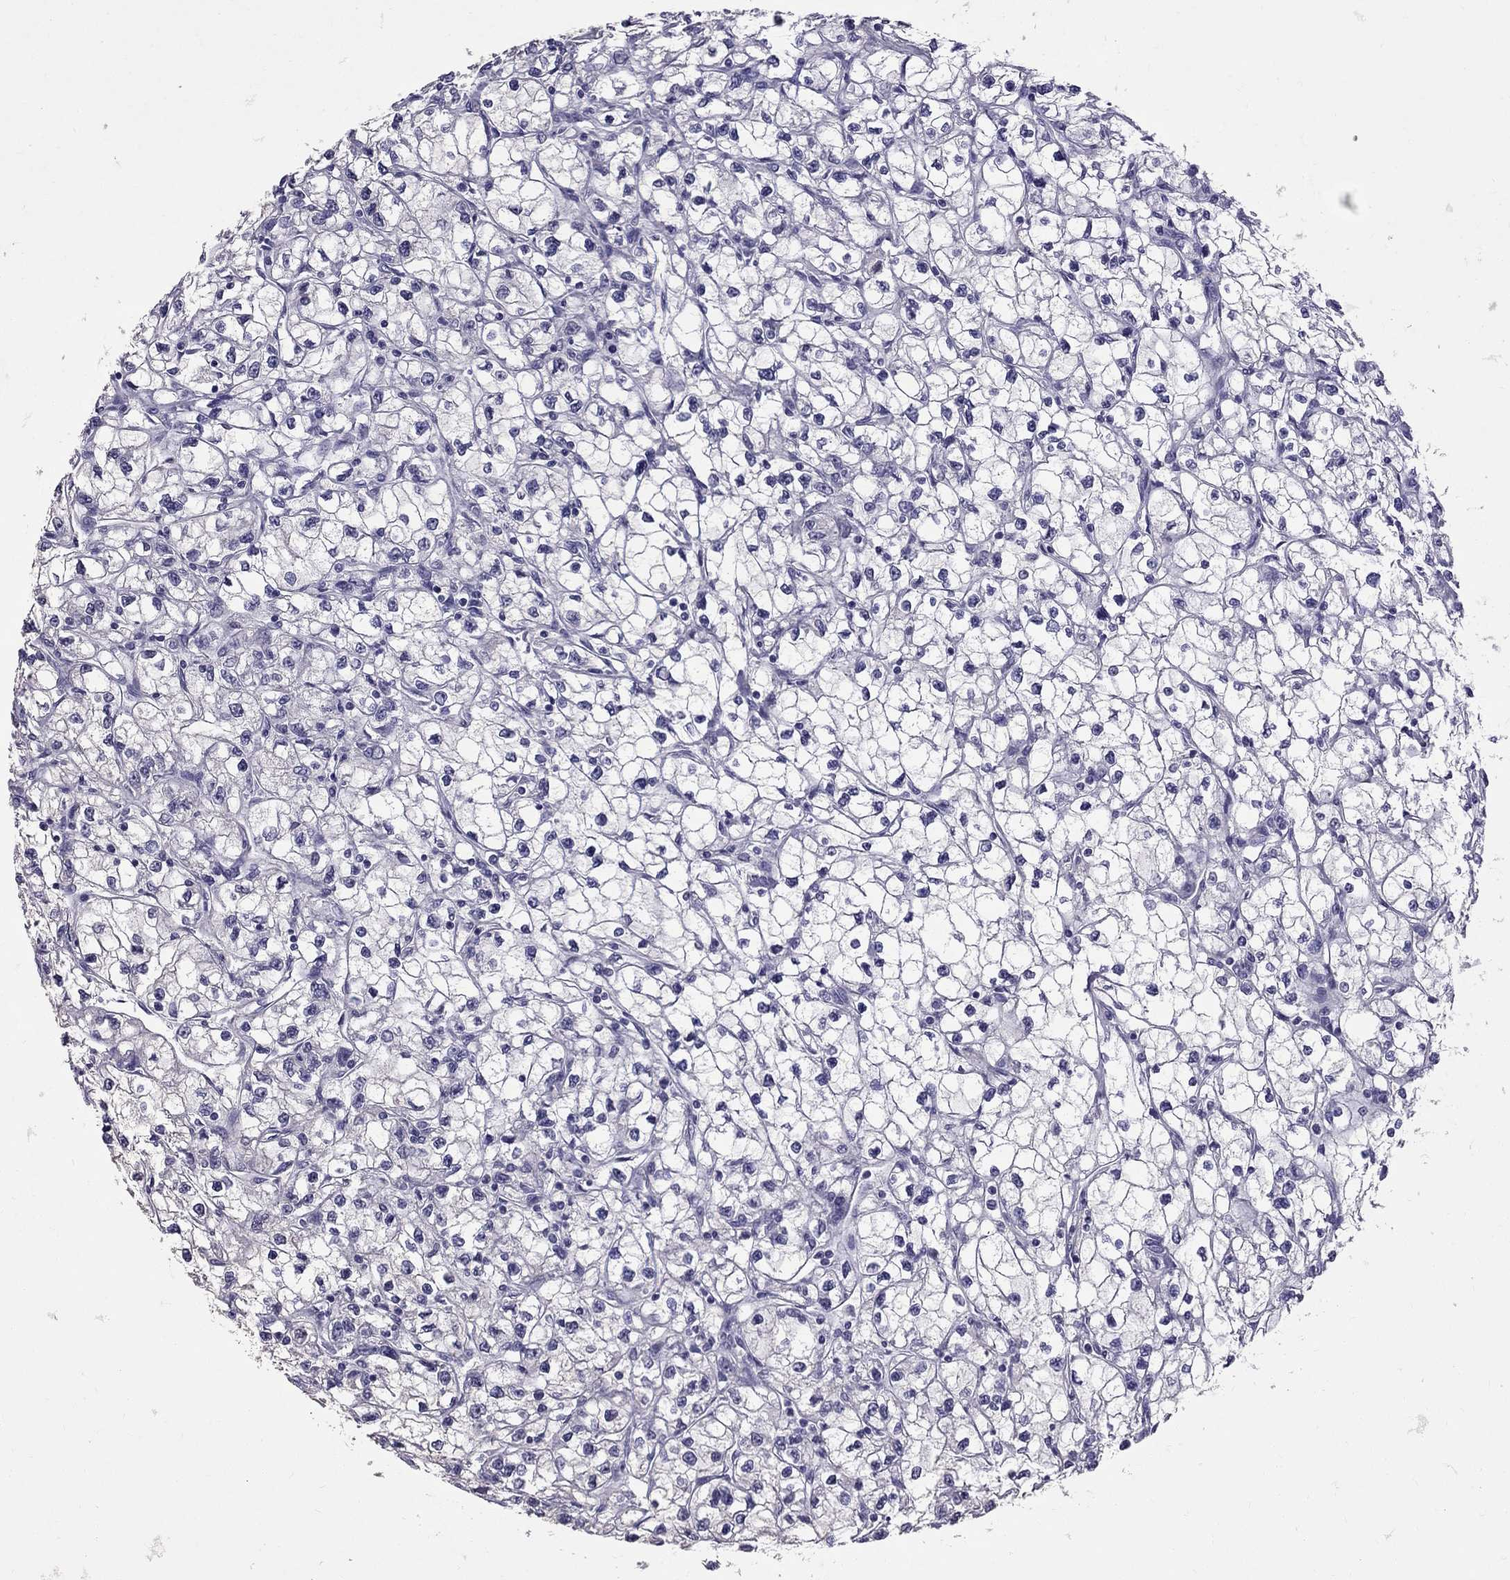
{"staining": {"intensity": "negative", "quantity": "none", "location": "none"}, "tissue": "renal cancer", "cell_type": "Tumor cells", "image_type": "cancer", "snomed": [{"axis": "morphology", "description": "Adenocarcinoma, NOS"}, {"axis": "topography", "description": "Kidney"}], "caption": "Immunohistochemical staining of human renal cancer (adenocarcinoma) reveals no significant staining in tumor cells.", "gene": "CFAP91", "patient": {"sex": "male", "age": 67}}